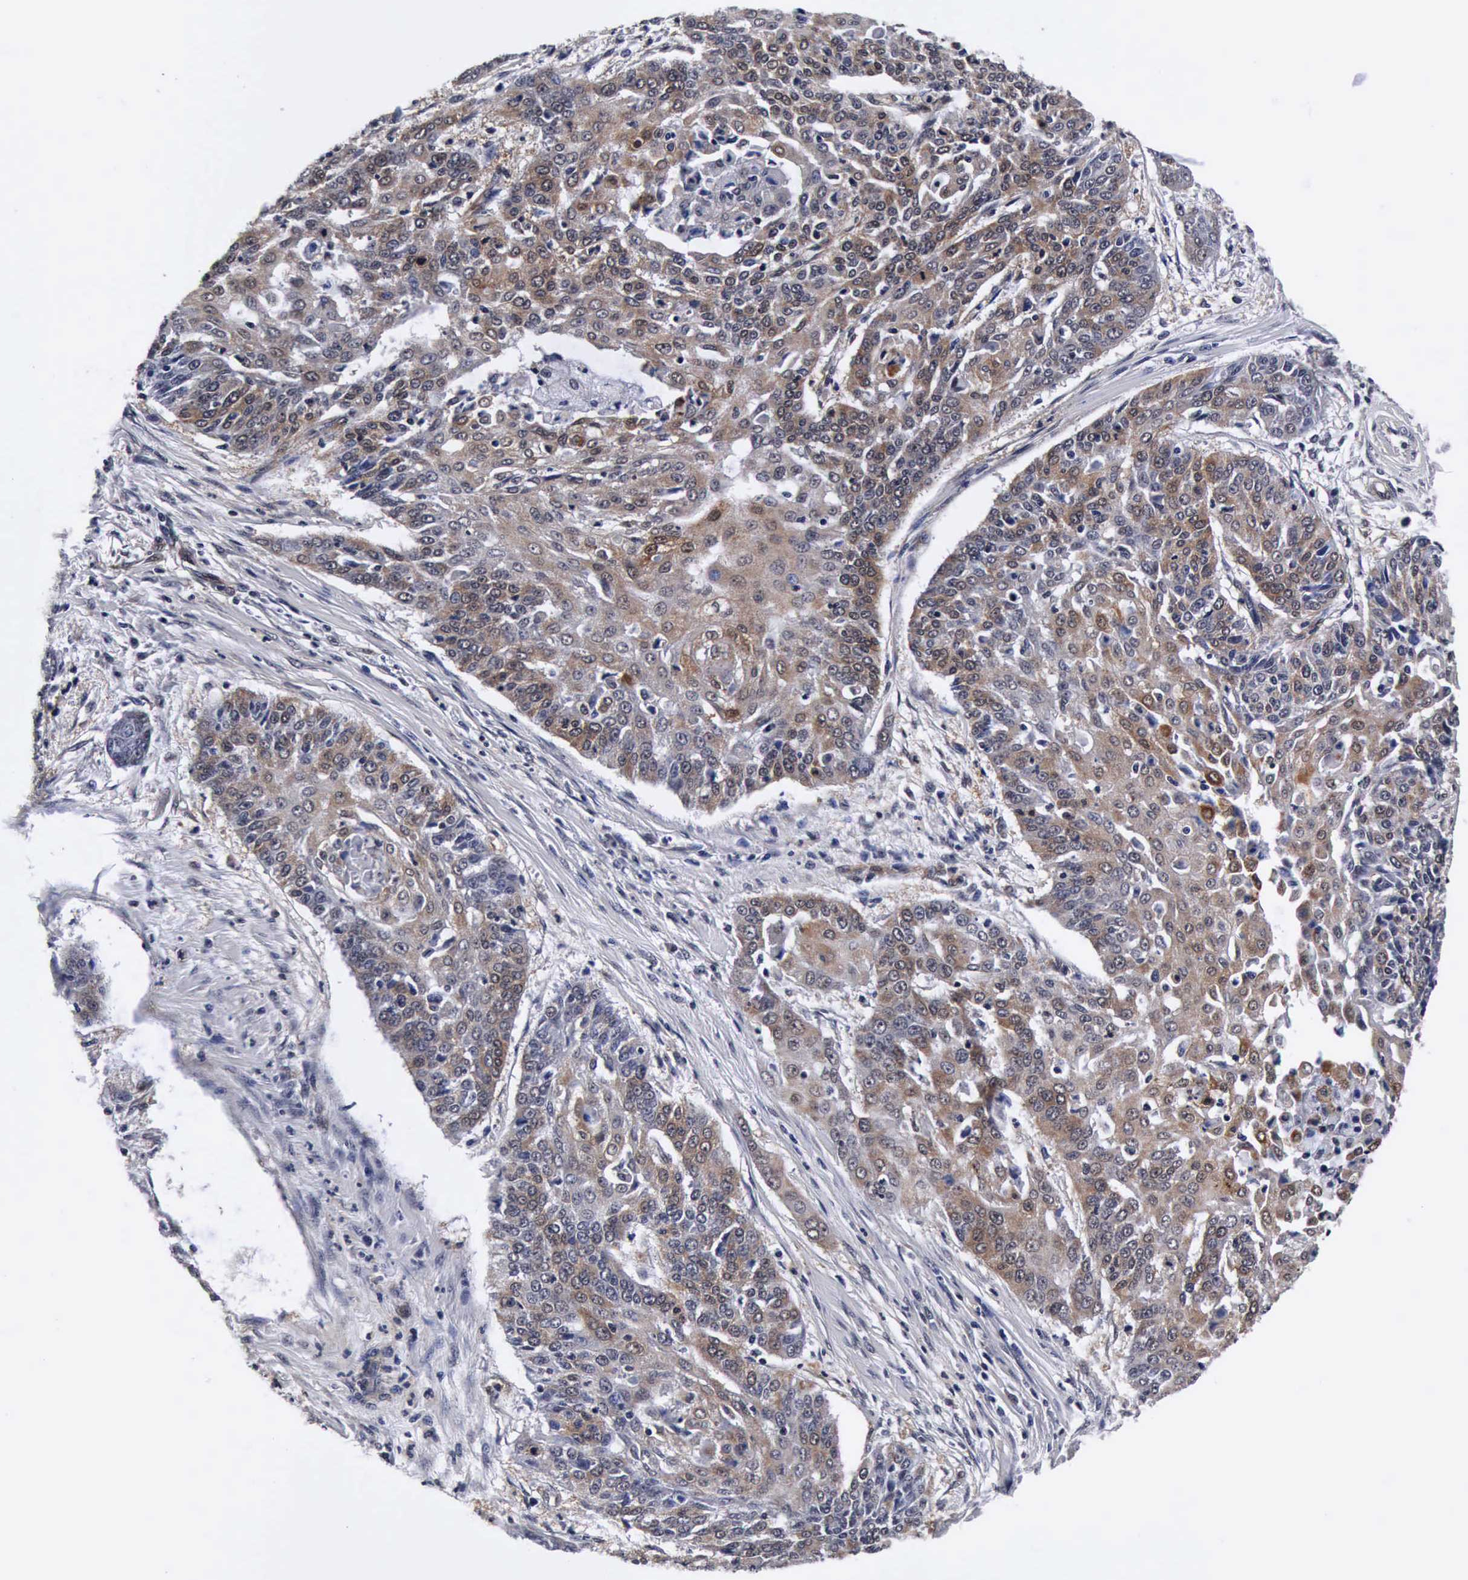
{"staining": {"intensity": "weak", "quantity": ">75%", "location": "cytoplasmic/membranous,nuclear"}, "tissue": "cervical cancer", "cell_type": "Tumor cells", "image_type": "cancer", "snomed": [{"axis": "morphology", "description": "Squamous cell carcinoma, NOS"}, {"axis": "topography", "description": "Cervix"}], "caption": "Cervical cancer stained for a protein (brown) demonstrates weak cytoplasmic/membranous and nuclear positive expression in approximately >75% of tumor cells.", "gene": "UBC", "patient": {"sex": "female", "age": 64}}